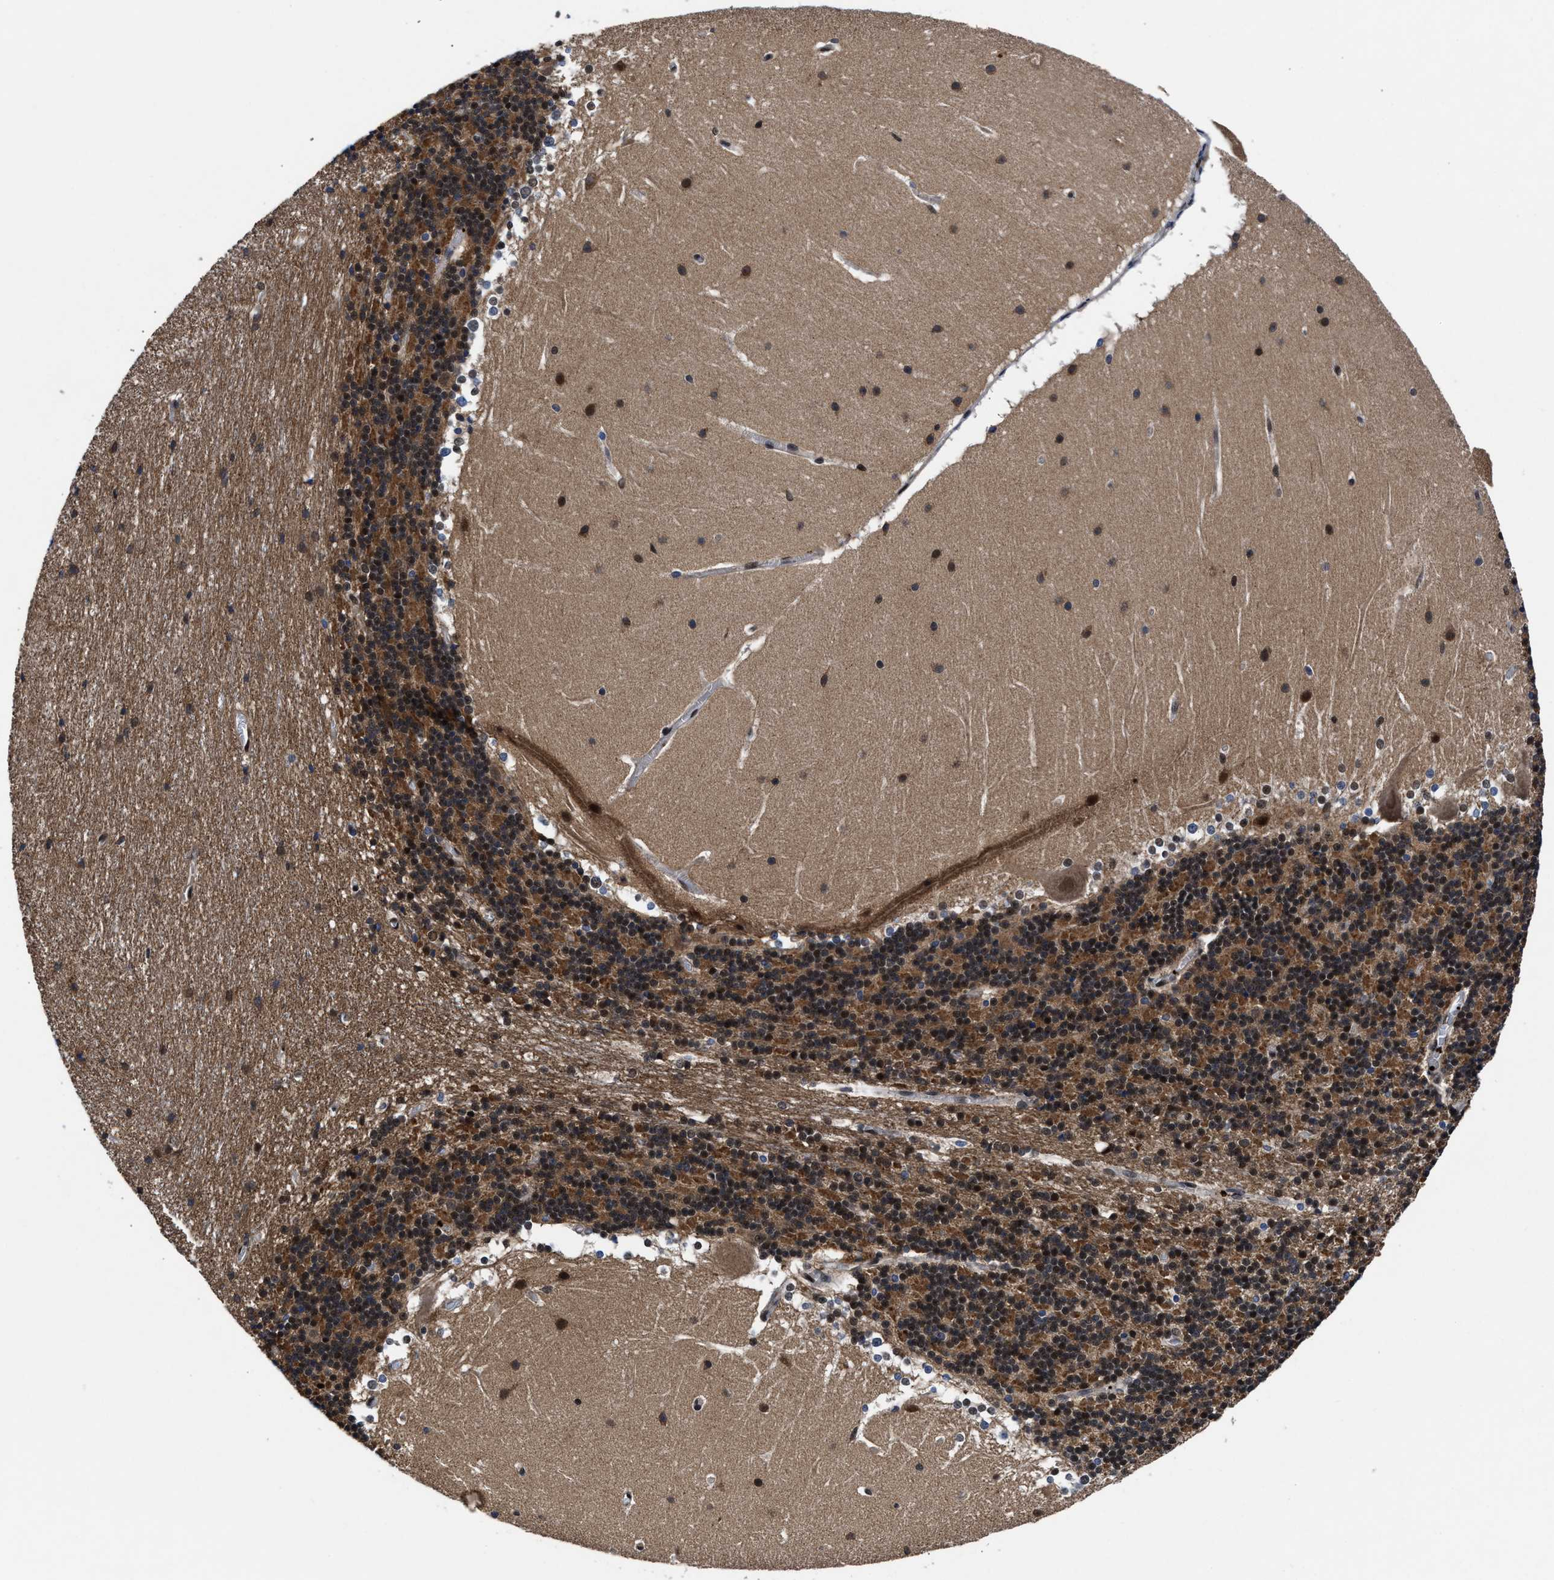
{"staining": {"intensity": "moderate", "quantity": ">75%", "location": "cytoplasmic/membranous"}, "tissue": "cerebellum", "cell_type": "Cells in granular layer", "image_type": "normal", "snomed": [{"axis": "morphology", "description": "Normal tissue, NOS"}, {"axis": "topography", "description": "Cerebellum"}], "caption": "A medium amount of moderate cytoplasmic/membranous positivity is identified in approximately >75% of cells in granular layer in unremarkable cerebellum.", "gene": "ACLY", "patient": {"sex": "female", "age": 19}}